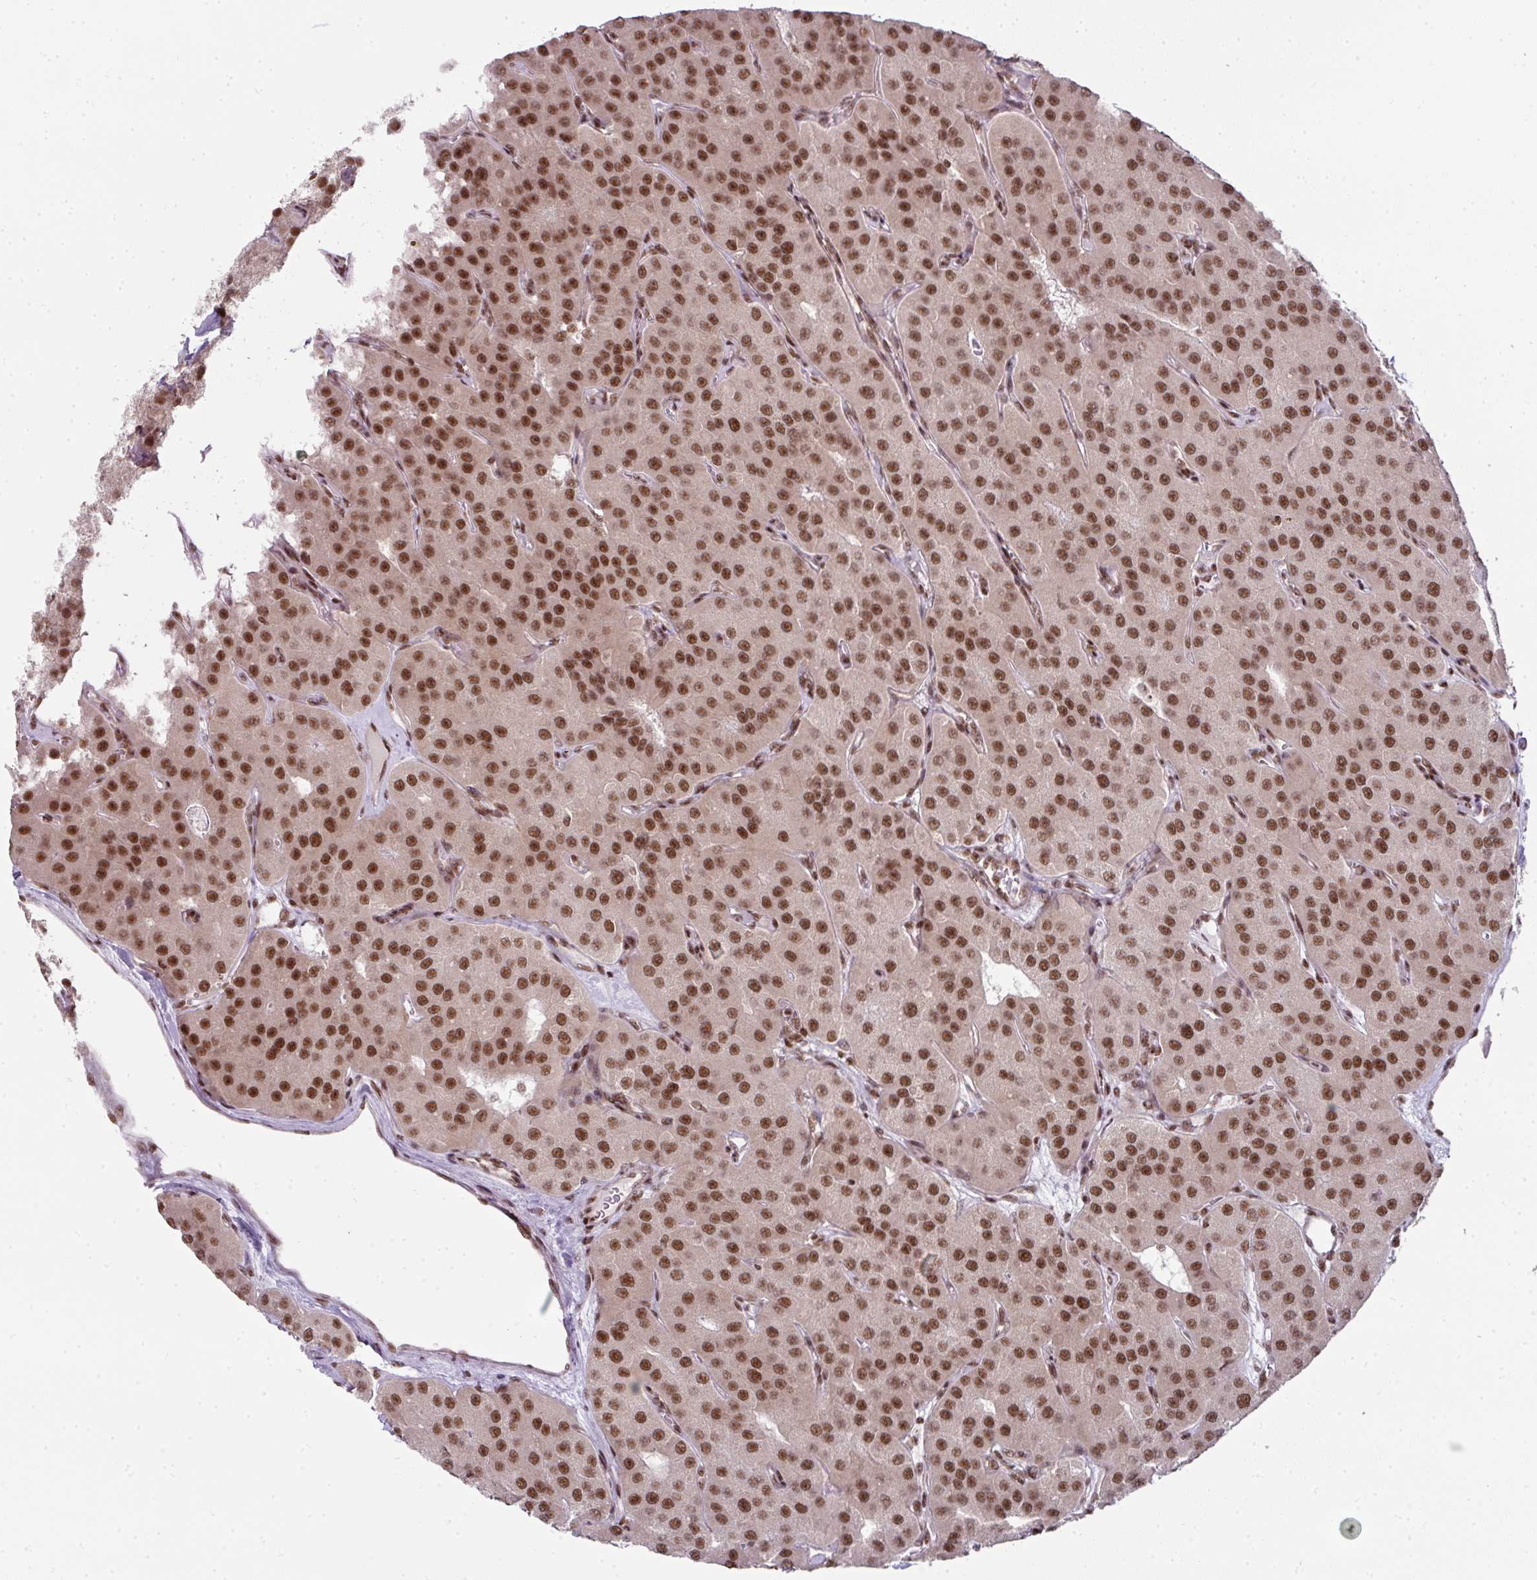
{"staining": {"intensity": "moderate", "quantity": ">75%", "location": "nuclear"}, "tissue": "parathyroid gland", "cell_type": "Glandular cells", "image_type": "normal", "snomed": [{"axis": "morphology", "description": "Normal tissue, NOS"}, {"axis": "morphology", "description": "Adenoma, NOS"}, {"axis": "topography", "description": "Parathyroid gland"}], "caption": "Immunohistochemical staining of normal parathyroid gland displays >75% levels of moderate nuclear protein staining in about >75% of glandular cells. (Brightfield microscopy of DAB IHC at high magnification).", "gene": "NFYA", "patient": {"sex": "female", "age": 86}}